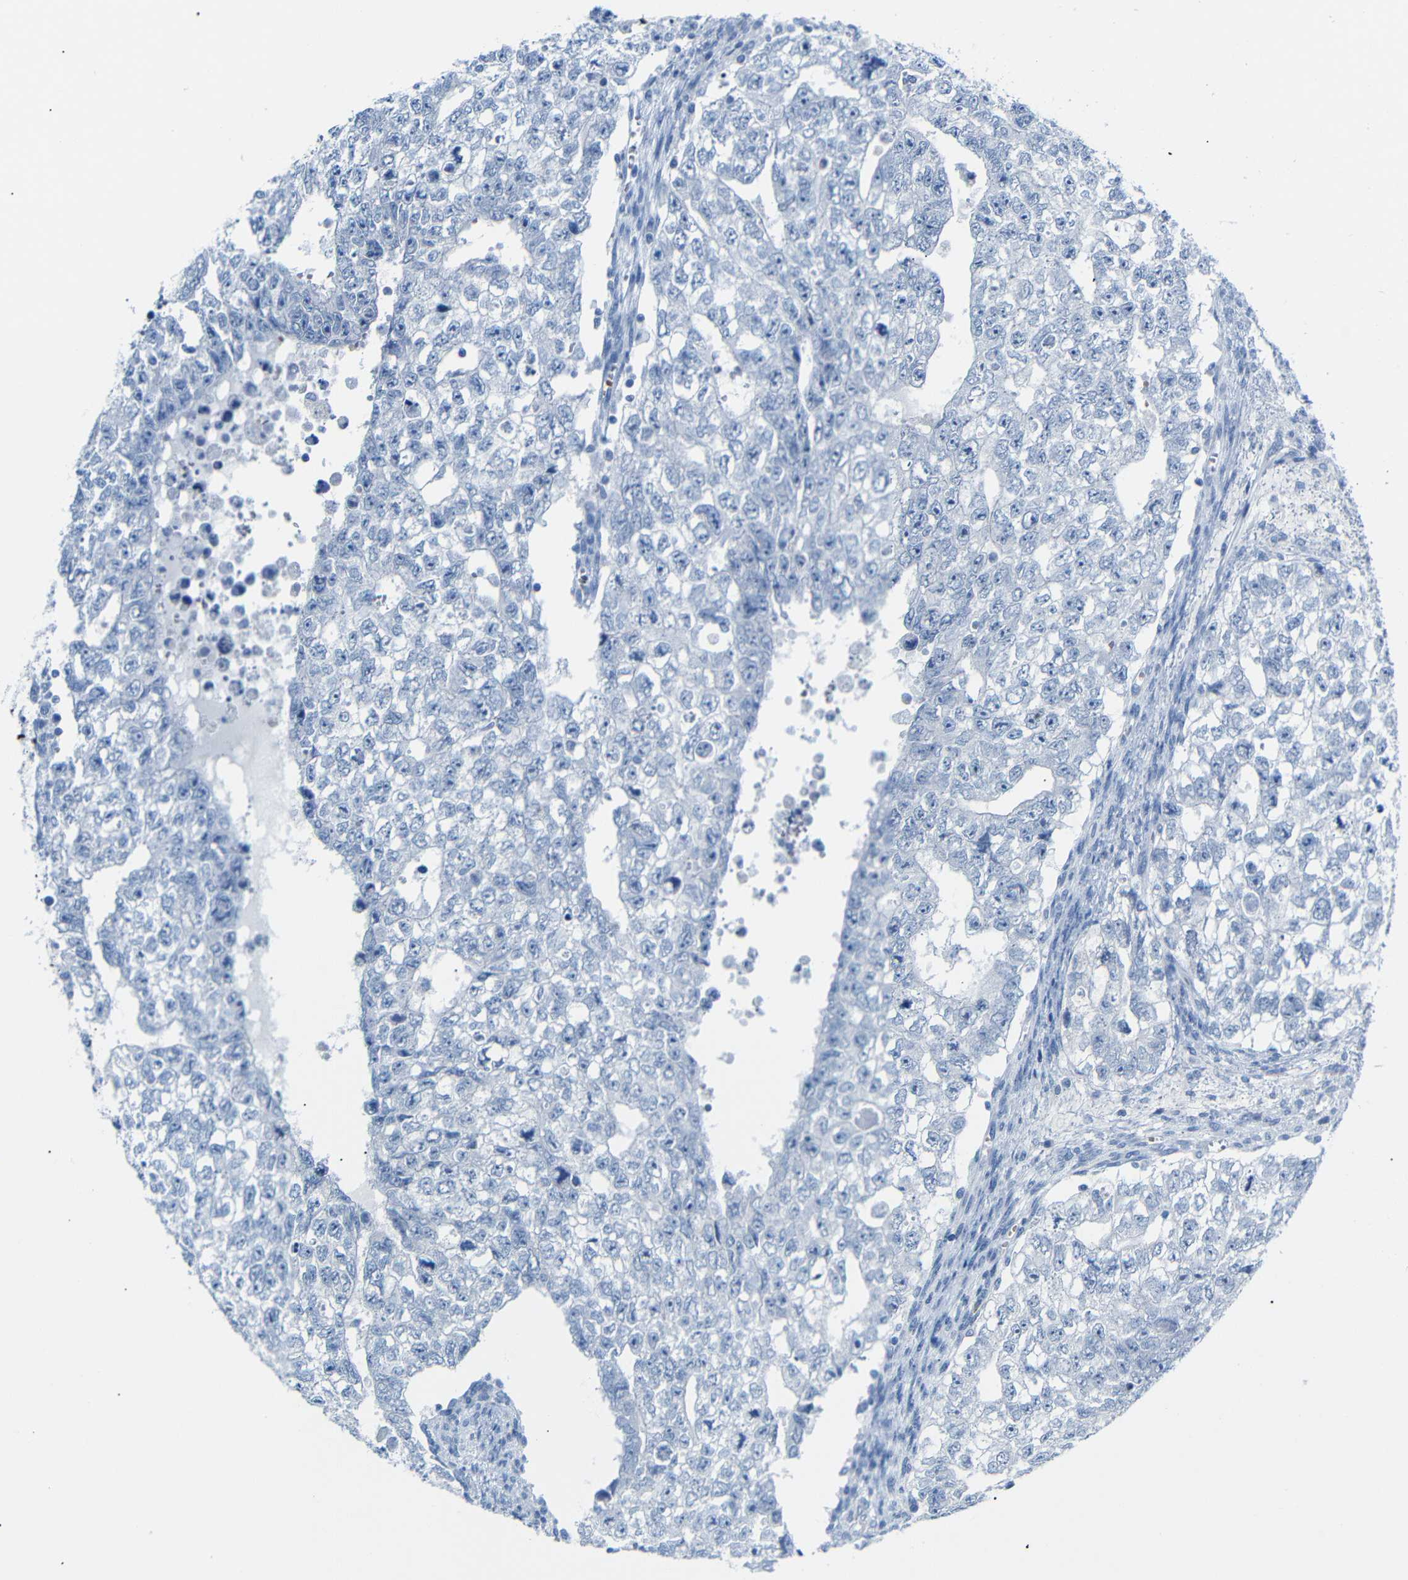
{"staining": {"intensity": "negative", "quantity": "none", "location": "none"}, "tissue": "testis cancer", "cell_type": "Tumor cells", "image_type": "cancer", "snomed": [{"axis": "morphology", "description": "Seminoma, NOS"}, {"axis": "morphology", "description": "Carcinoma, Embryonal, NOS"}, {"axis": "topography", "description": "Testis"}], "caption": "High power microscopy micrograph of an immunohistochemistry photomicrograph of embryonal carcinoma (testis), revealing no significant expression in tumor cells.", "gene": "ERVMER34-1", "patient": {"sex": "male", "age": 38}}